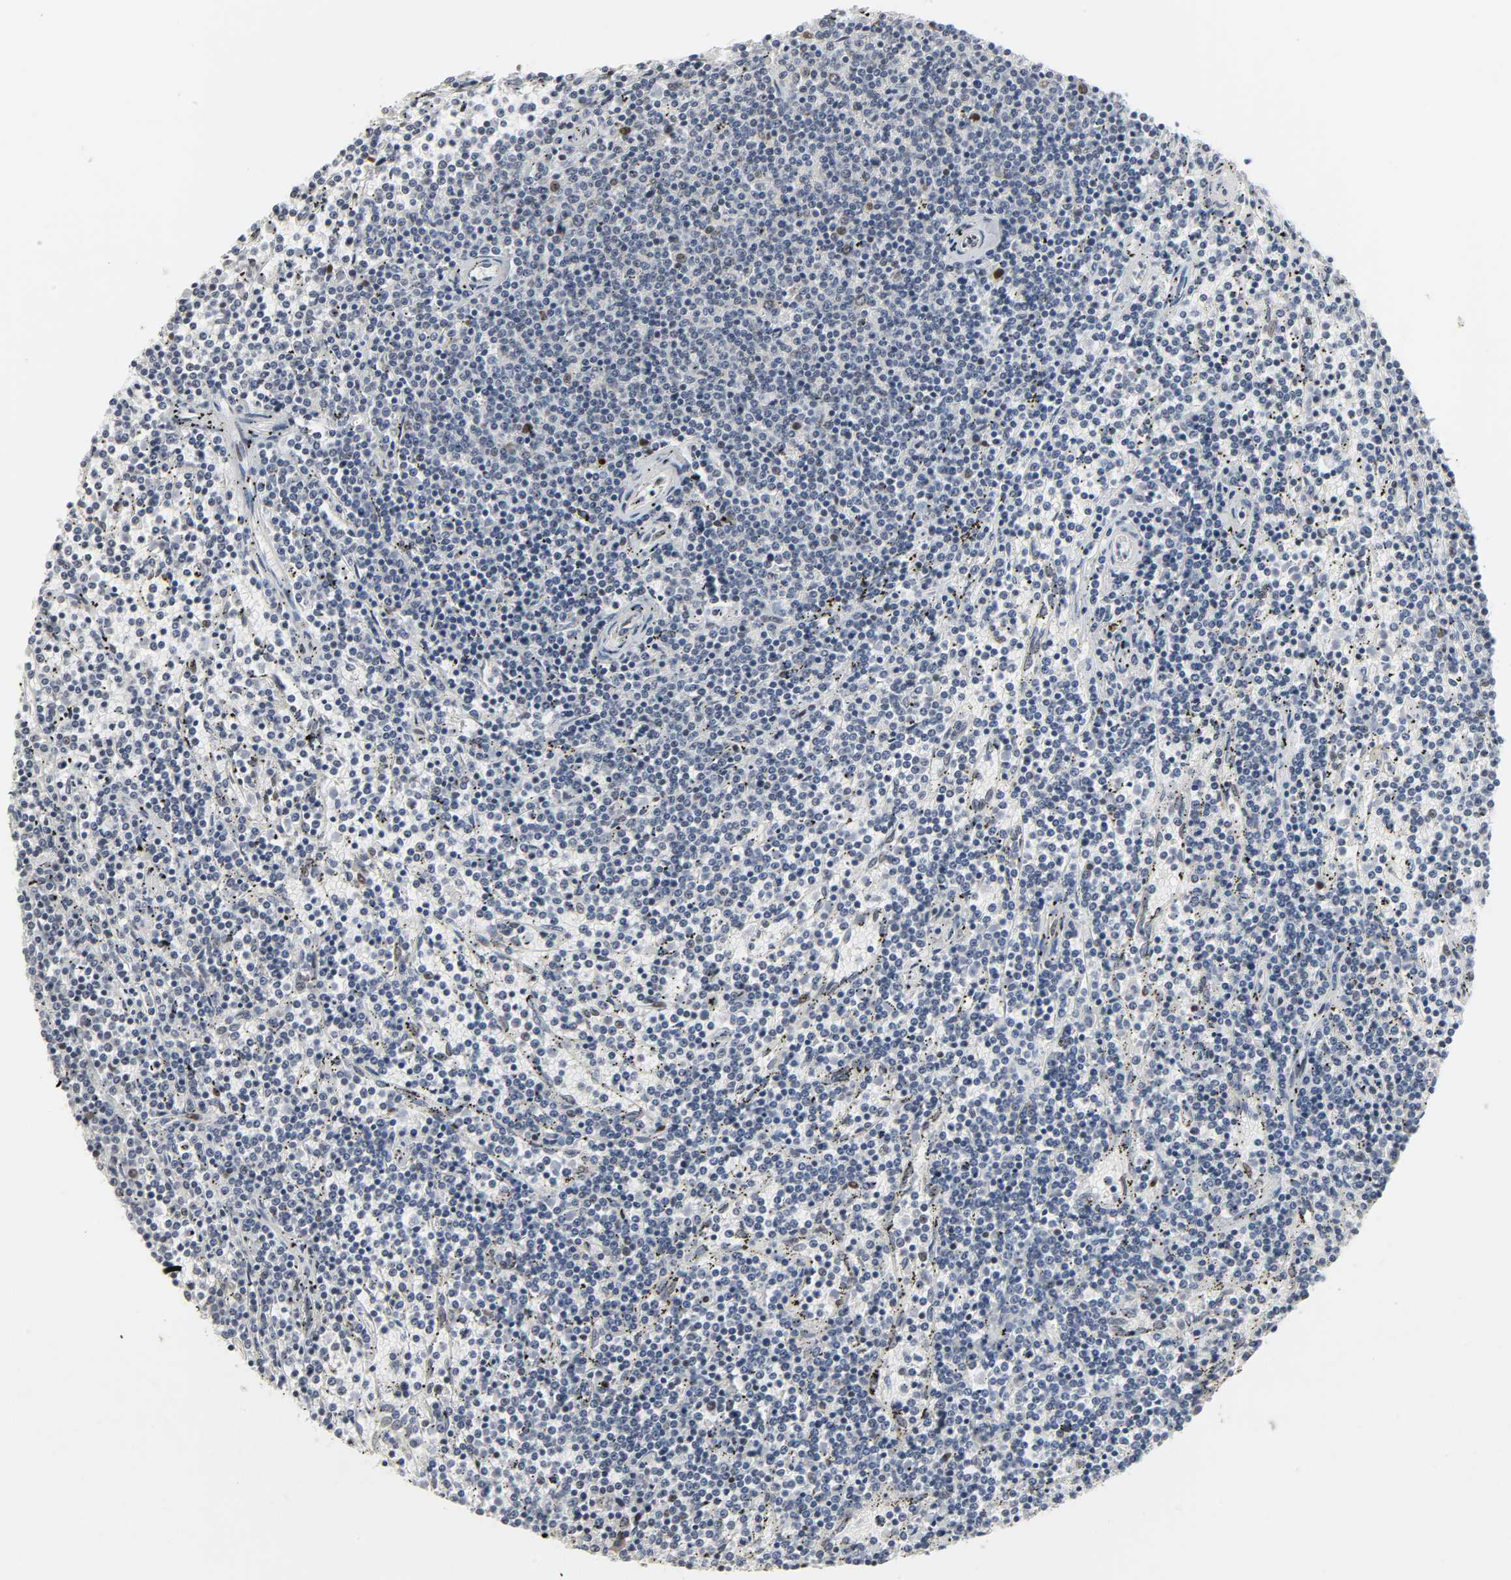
{"staining": {"intensity": "negative", "quantity": "none", "location": "none"}, "tissue": "lymphoma", "cell_type": "Tumor cells", "image_type": "cancer", "snomed": [{"axis": "morphology", "description": "Malignant lymphoma, non-Hodgkin's type, Low grade"}, {"axis": "topography", "description": "Spleen"}], "caption": "A histopathology image of malignant lymphoma, non-Hodgkin's type (low-grade) stained for a protein reveals no brown staining in tumor cells. Brightfield microscopy of immunohistochemistry (IHC) stained with DAB (brown) and hematoxylin (blue), captured at high magnification.", "gene": "DAZAP1", "patient": {"sex": "female", "age": 50}}